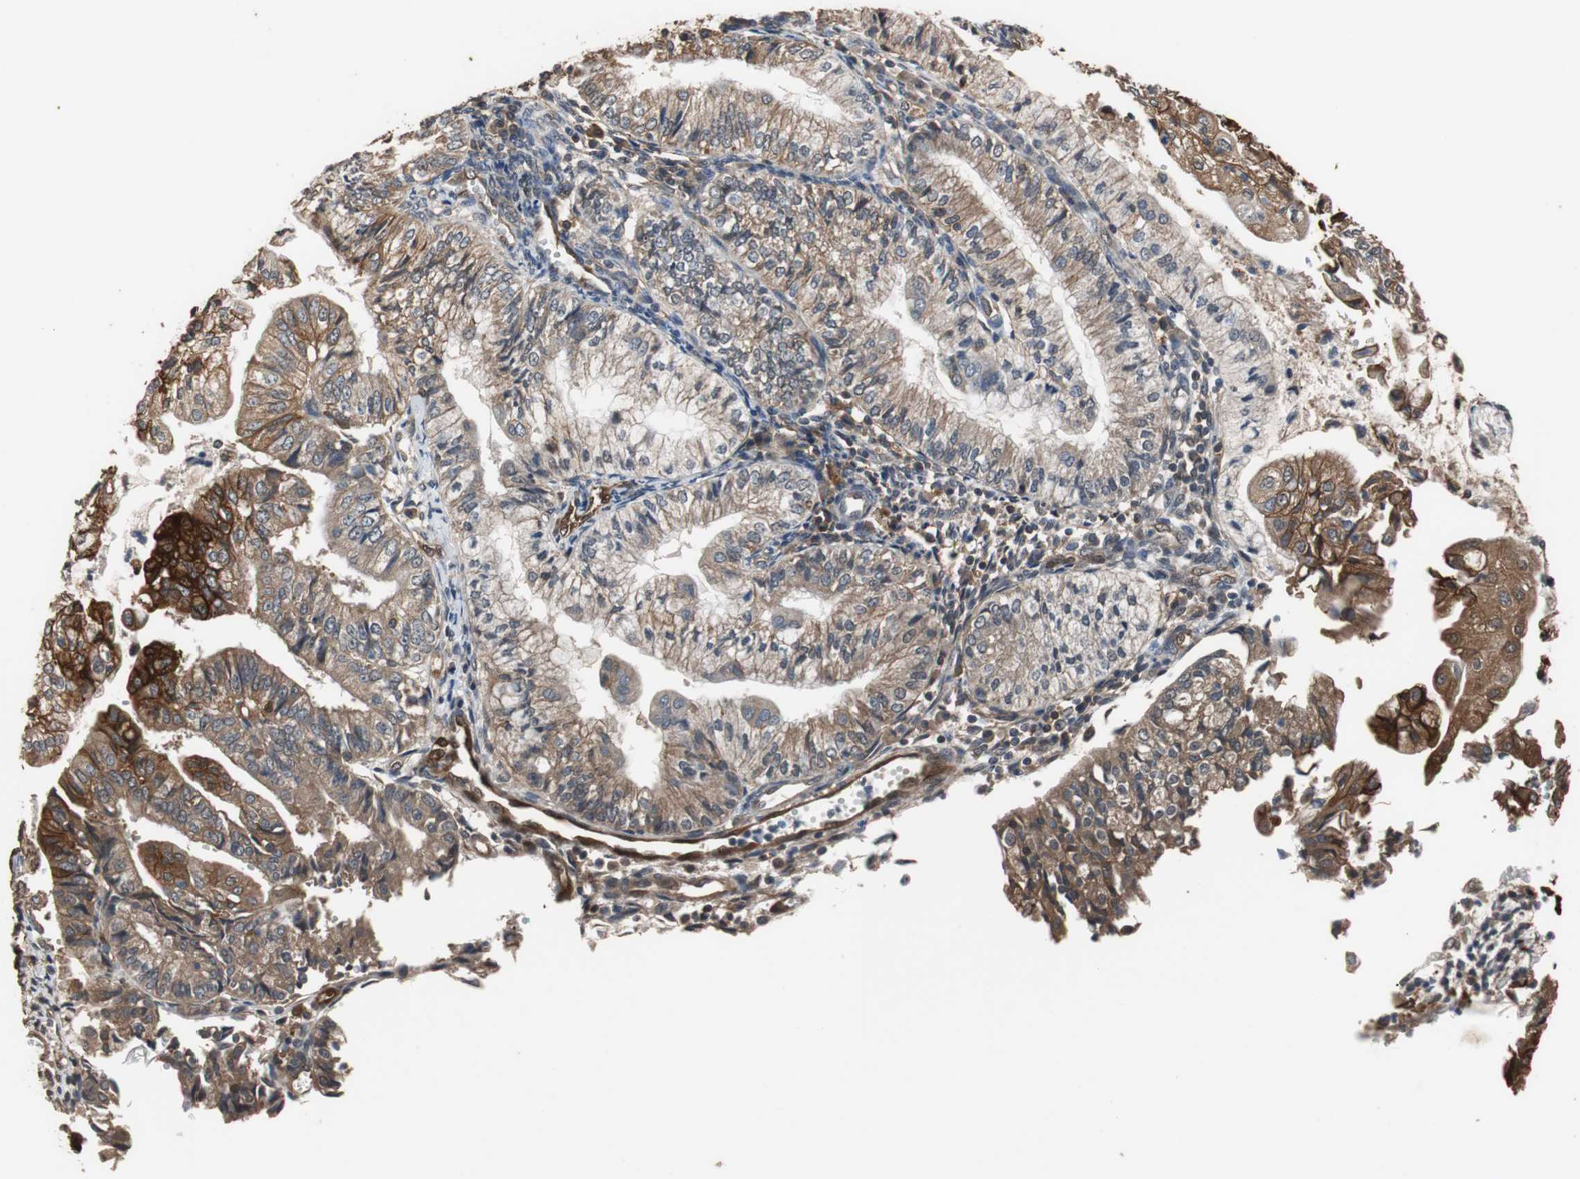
{"staining": {"intensity": "strong", "quantity": ">75%", "location": "cytoplasmic/membranous"}, "tissue": "endometrial cancer", "cell_type": "Tumor cells", "image_type": "cancer", "snomed": [{"axis": "morphology", "description": "Adenocarcinoma, NOS"}, {"axis": "topography", "description": "Endometrium"}], "caption": "Protein staining of endometrial adenocarcinoma tissue shows strong cytoplasmic/membranous expression in approximately >75% of tumor cells.", "gene": "NDRG1", "patient": {"sex": "female", "age": 59}}